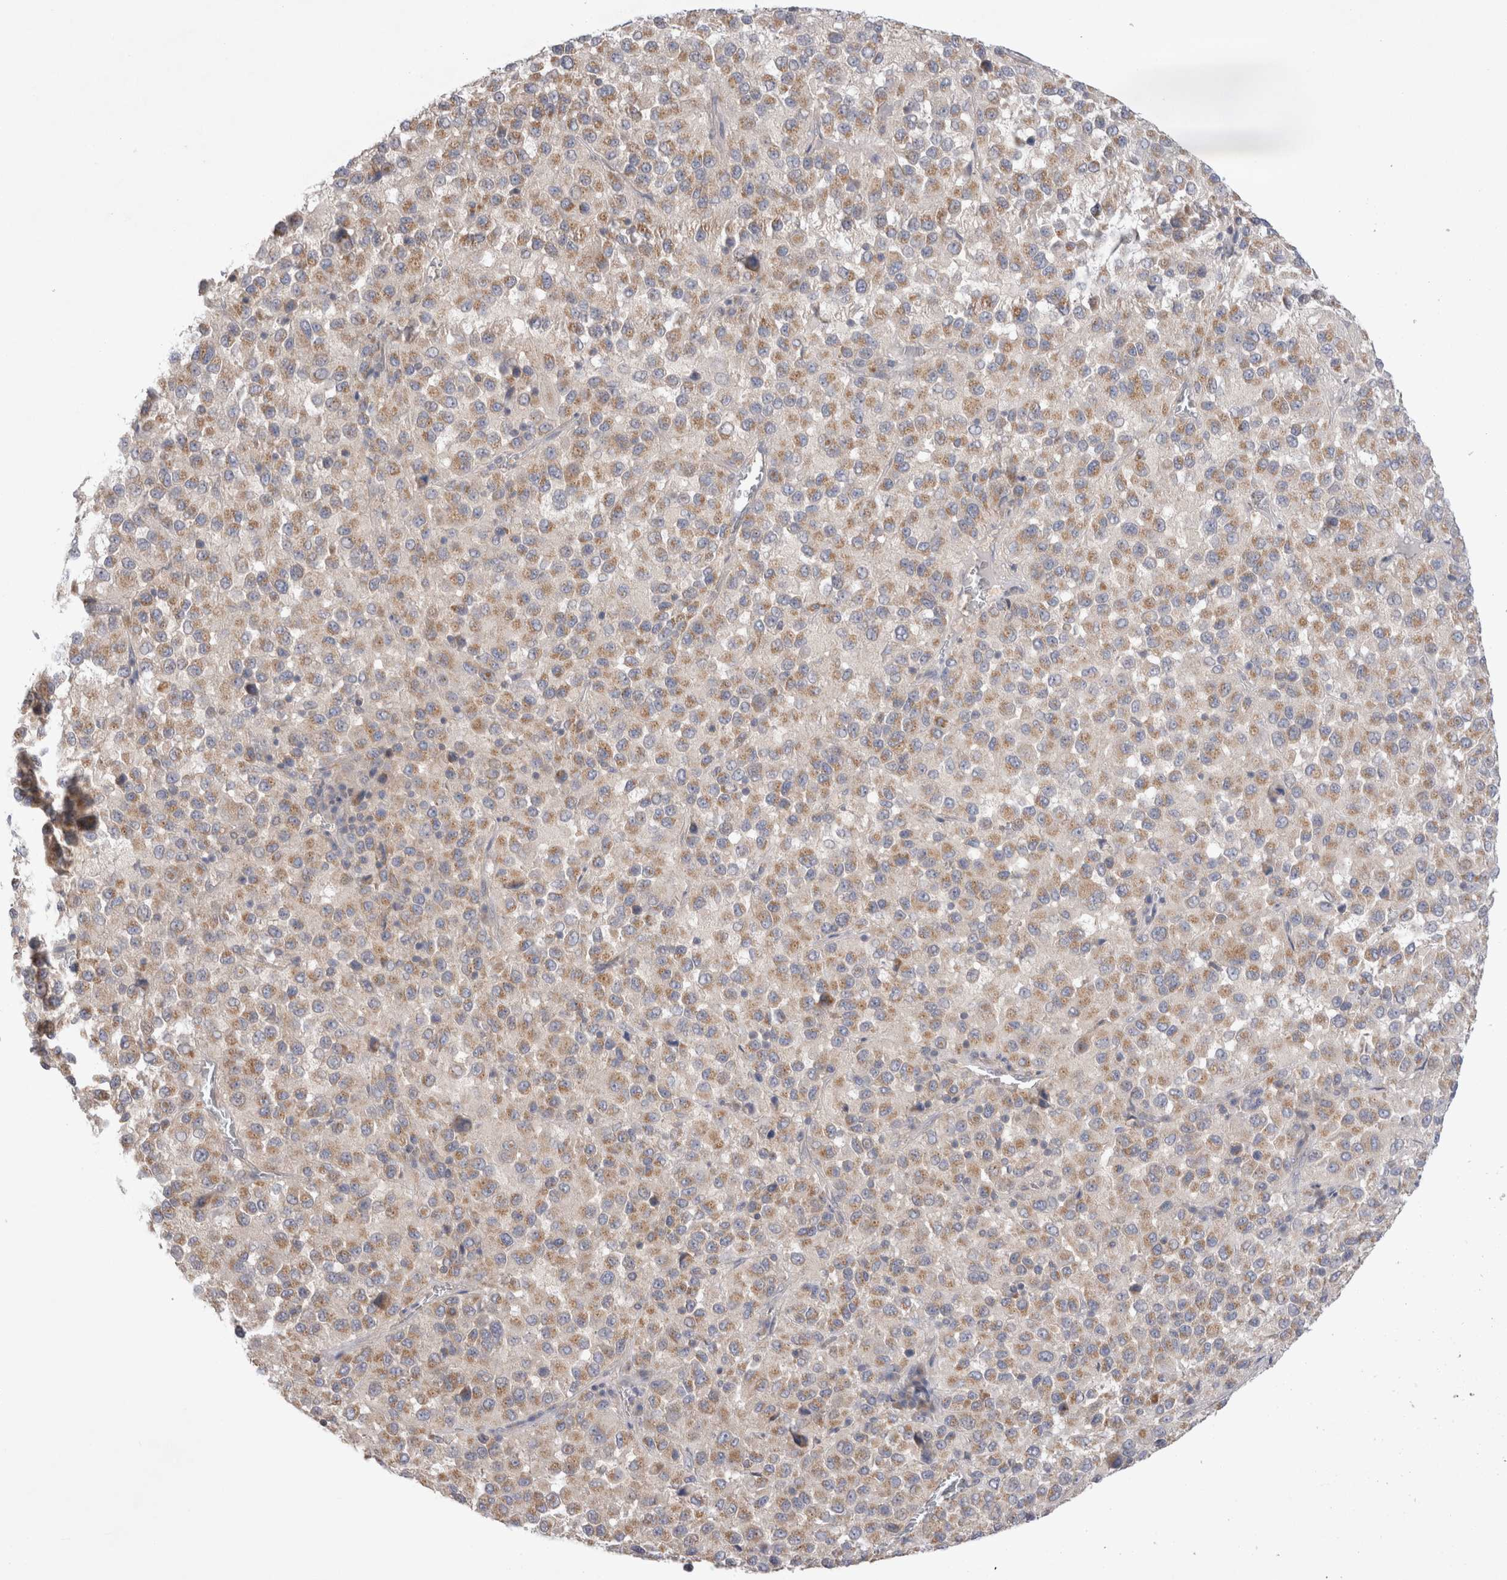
{"staining": {"intensity": "moderate", "quantity": "25%-75%", "location": "cytoplasmic/membranous"}, "tissue": "melanoma", "cell_type": "Tumor cells", "image_type": "cancer", "snomed": [{"axis": "morphology", "description": "Malignant melanoma, Metastatic site"}, {"axis": "topography", "description": "Lung"}], "caption": "Immunohistochemical staining of melanoma demonstrates medium levels of moderate cytoplasmic/membranous protein positivity in about 25%-75% of tumor cells.", "gene": "IFT74", "patient": {"sex": "male", "age": 64}}